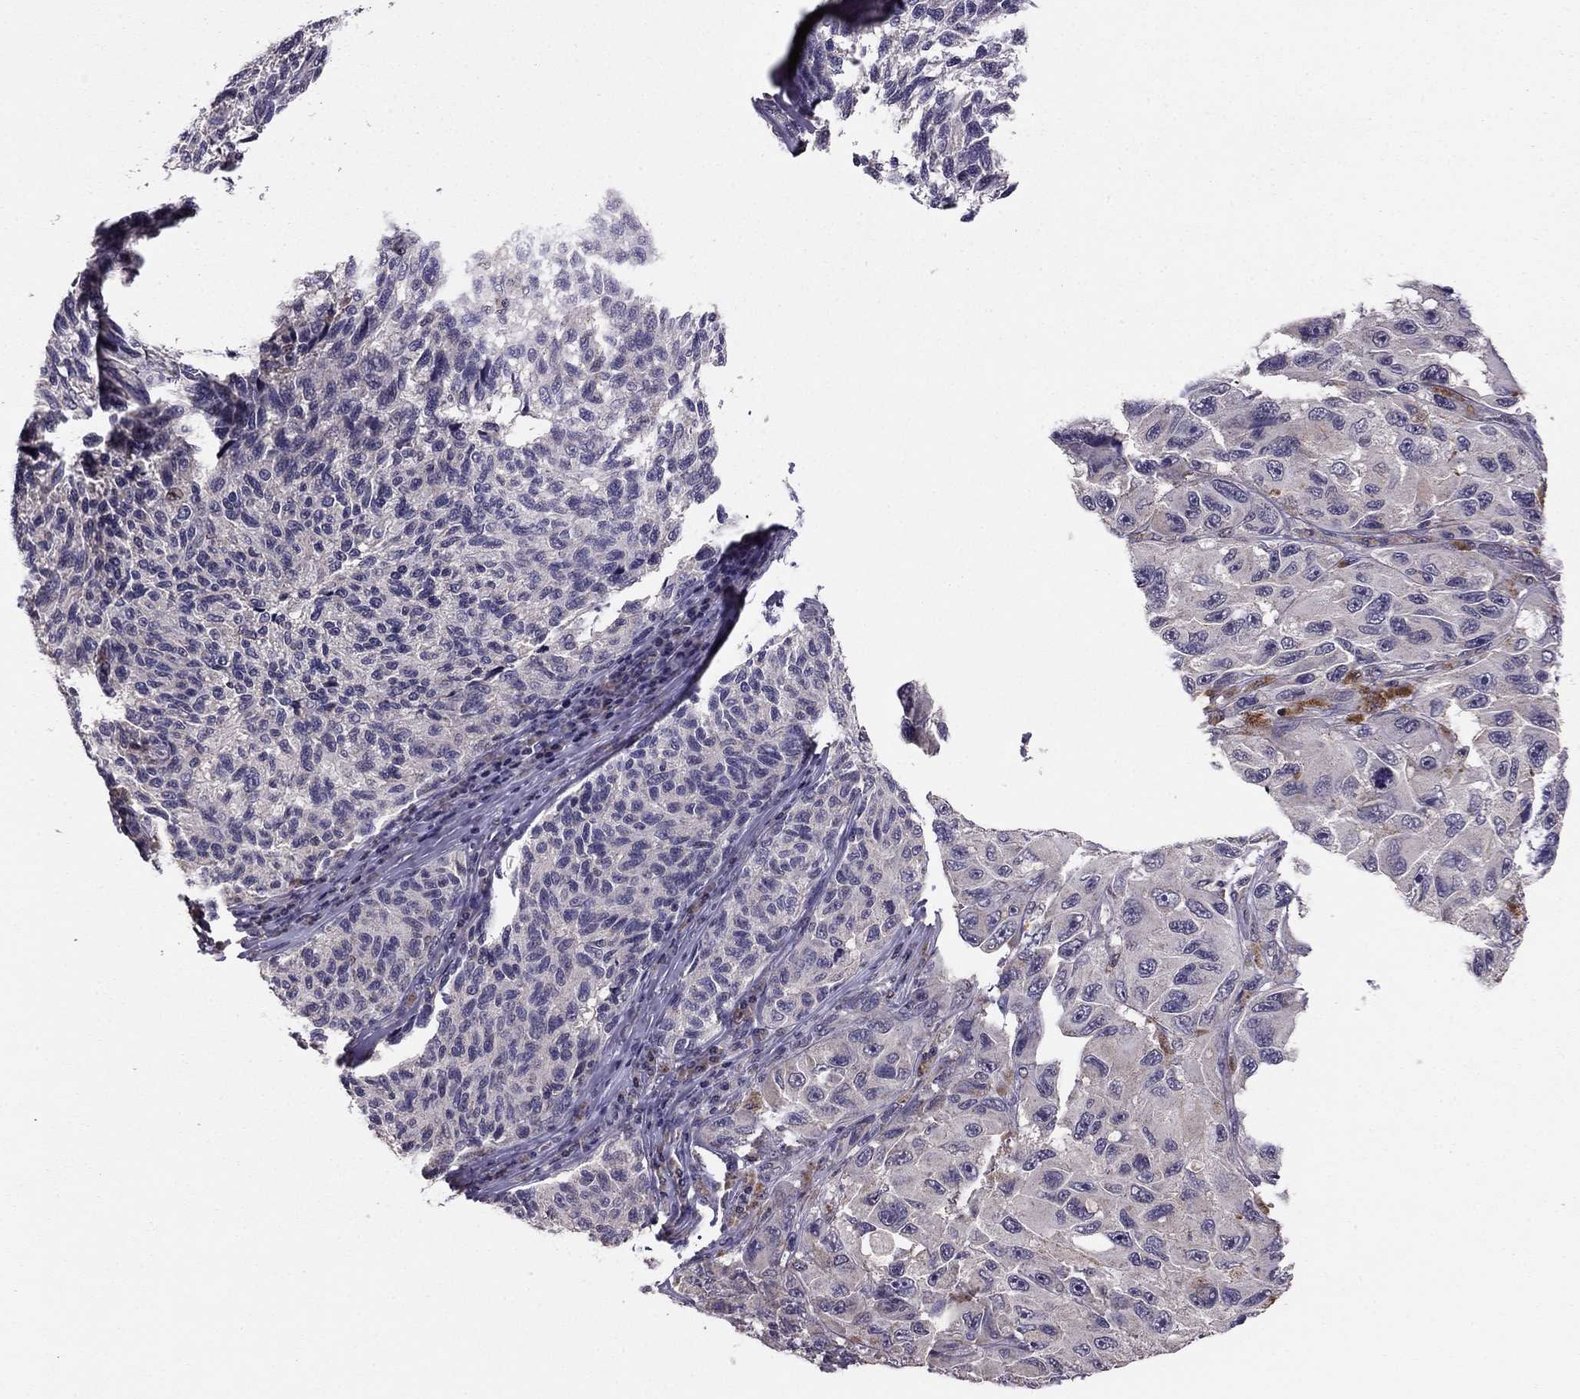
{"staining": {"intensity": "negative", "quantity": "none", "location": "none"}, "tissue": "melanoma", "cell_type": "Tumor cells", "image_type": "cancer", "snomed": [{"axis": "morphology", "description": "Malignant melanoma, NOS"}, {"axis": "topography", "description": "Skin"}], "caption": "Immunohistochemistry (IHC) image of neoplastic tissue: melanoma stained with DAB (3,3'-diaminobenzidine) shows no significant protein positivity in tumor cells. (Stains: DAB immunohistochemistry (IHC) with hematoxylin counter stain, Microscopy: brightfield microscopy at high magnification).", "gene": "HCN1", "patient": {"sex": "female", "age": 73}}